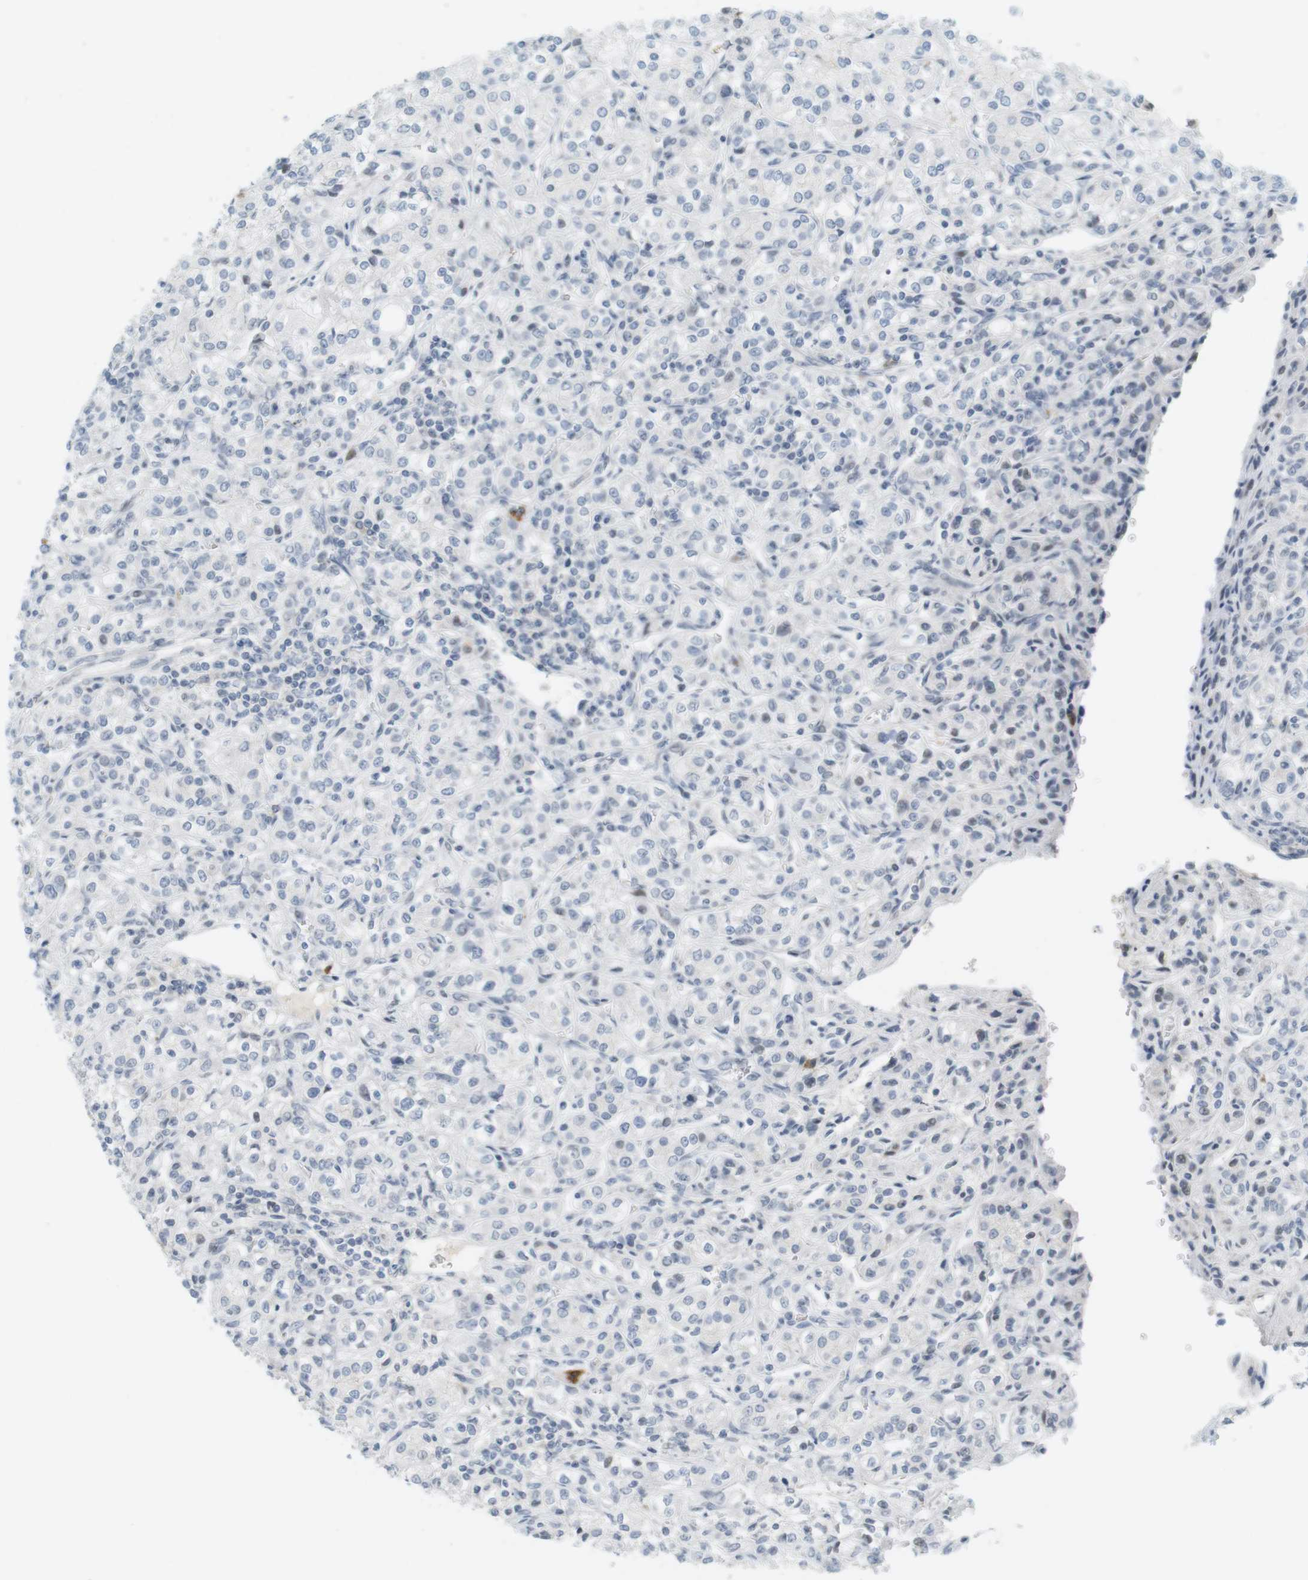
{"staining": {"intensity": "negative", "quantity": "none", "location": "none"}, "tissue": "renal cancer", "cell_type": "Tumor cells", "image_type": "cancer", "snomed": [{"axis": "morphology", "description": "Adenocarcinoma, NOS"}, {"axis": "topography", "description": "Kidney"}], "caption": "Immunohistochemical staining of renal cancer (adenocarcinoma) shows no significant staining in tumor cells. The staining is performed using DAB brown chromogen with nuclei counter-stained in using hematoxylin.", "gene": "DMC1", "patient": {"sex": "male", "age": 77}}